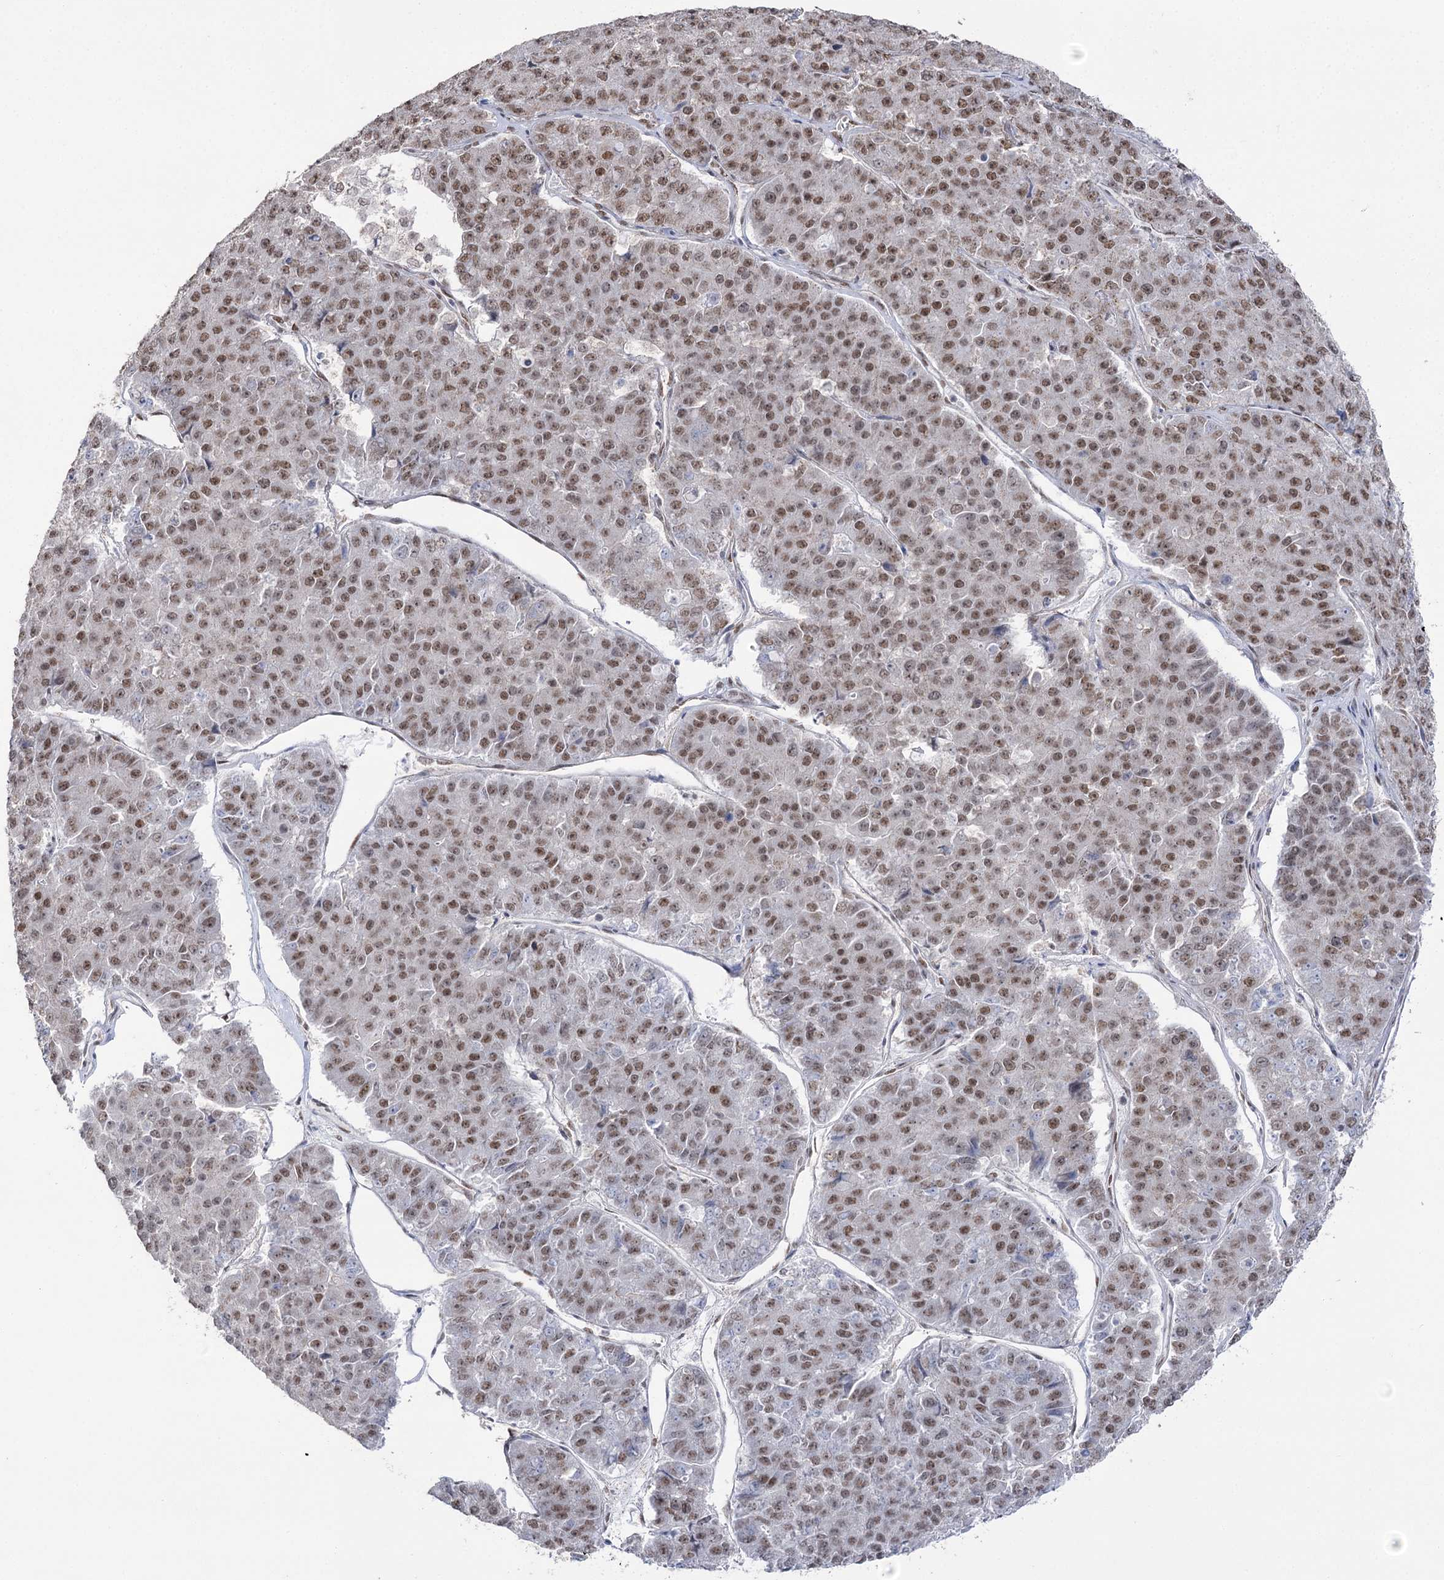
{"staining": {"intensity": "moderate", "quantity": ">75%", "location": "nuclear"}, "tissue": "pancreatic cancer", "cell_type": "Tumor cells", "image_type": "cancer", "snomed": [{"axis": "morphology", "description": "Adenocarcinoma, NOS"}, {"axis": "topography", "description": "Pancreas"}], "caption": "Immunohistochemical staining of human pancreatic cancer shows medium levels of moderate nuclear expression in about >75% of tumor cells. (Brightfield microscopy of DAB IHC at high magnification).", "gene": "VGLL4", "patient": {"sex": "male", "age": 50}}